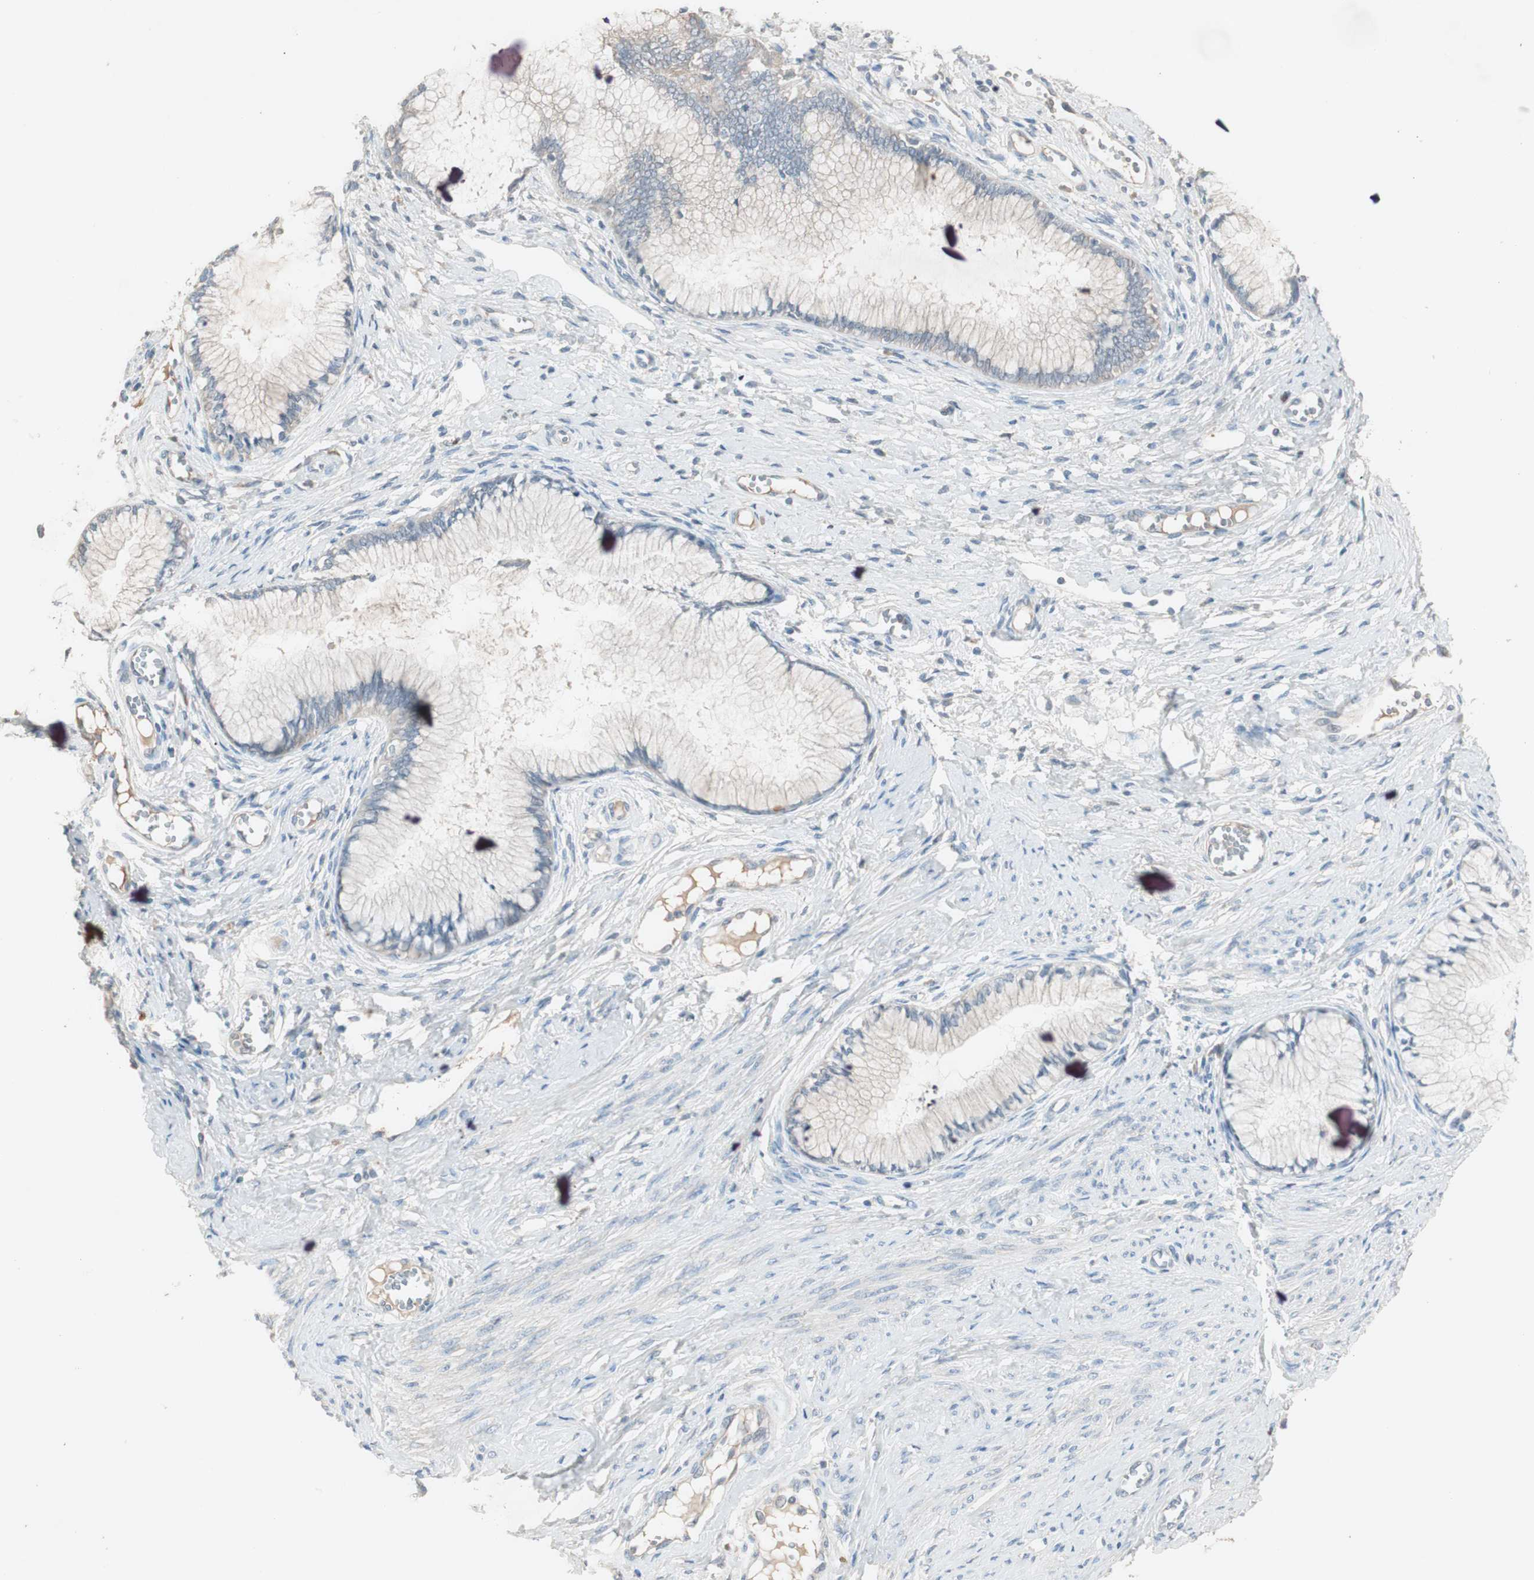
{"staining": {"intensity": "weak", "quantity": ">75%", "location": "cytoplasmic/membranous"}, "tissue": "cervical cancer", "cell_type": "Tumor cells", "image_type": "cancer", "snomed": [{"axis": "morphology", "description": "Adenocarcinoma, NOS"}, {"axis": "topography", "description": "Cervix"}], "caption": "The image exhibits a brown stain indicating the presence of a protein in the cytoplasmic/membranous of tumor cells in cervical cancer.", "gene": "KHK", "patient": {"sex": "female", "age": 36}}